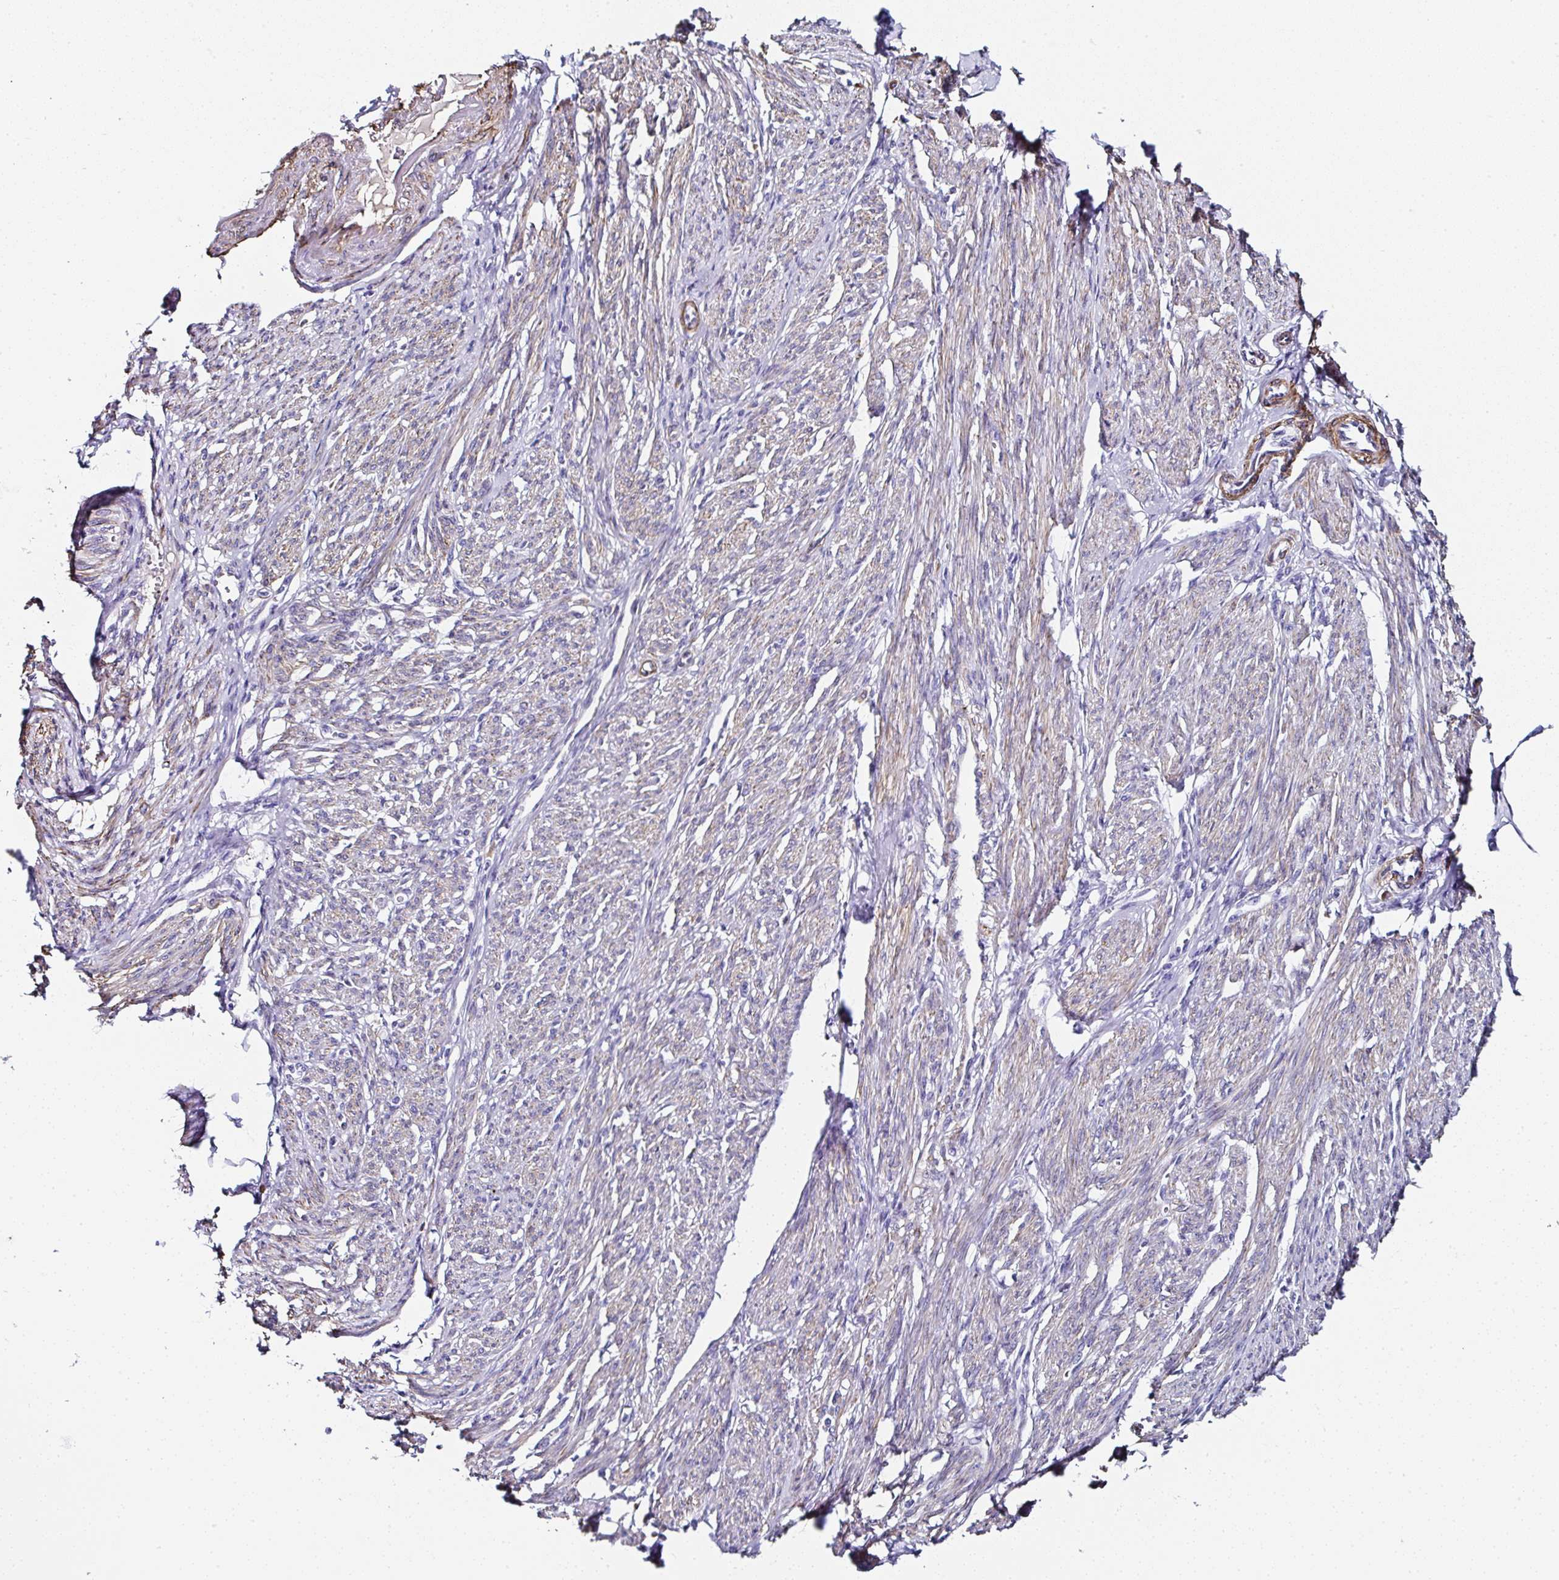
{"staining": {"intensity": "moderate", "quantity": "25%-75%", "location": "cytoplasmic/membranous"}, "tissue": "smooth muscle", "cell_type": "Smooth muscle cells", "image_type": "normal", "snomed": [{"axis": "morphology", "description": "Normal tissue, NOS"}, {"axis": "topography", "description": "Smooth muscle"}], "caption": "A medium amount of moderate cytoplasmic/membranous expression is appreciated in about 25%-75% of smooth muscle cells in normal smooth muscle. The staining was performed using DAB (3,3'-diaminobenzidine), with brown indicating positive protein expression. Nuclei are stained blue with hematoxylin.", "gene": "PPFIA4", "patient": {"sex": "female", "age": 65}}